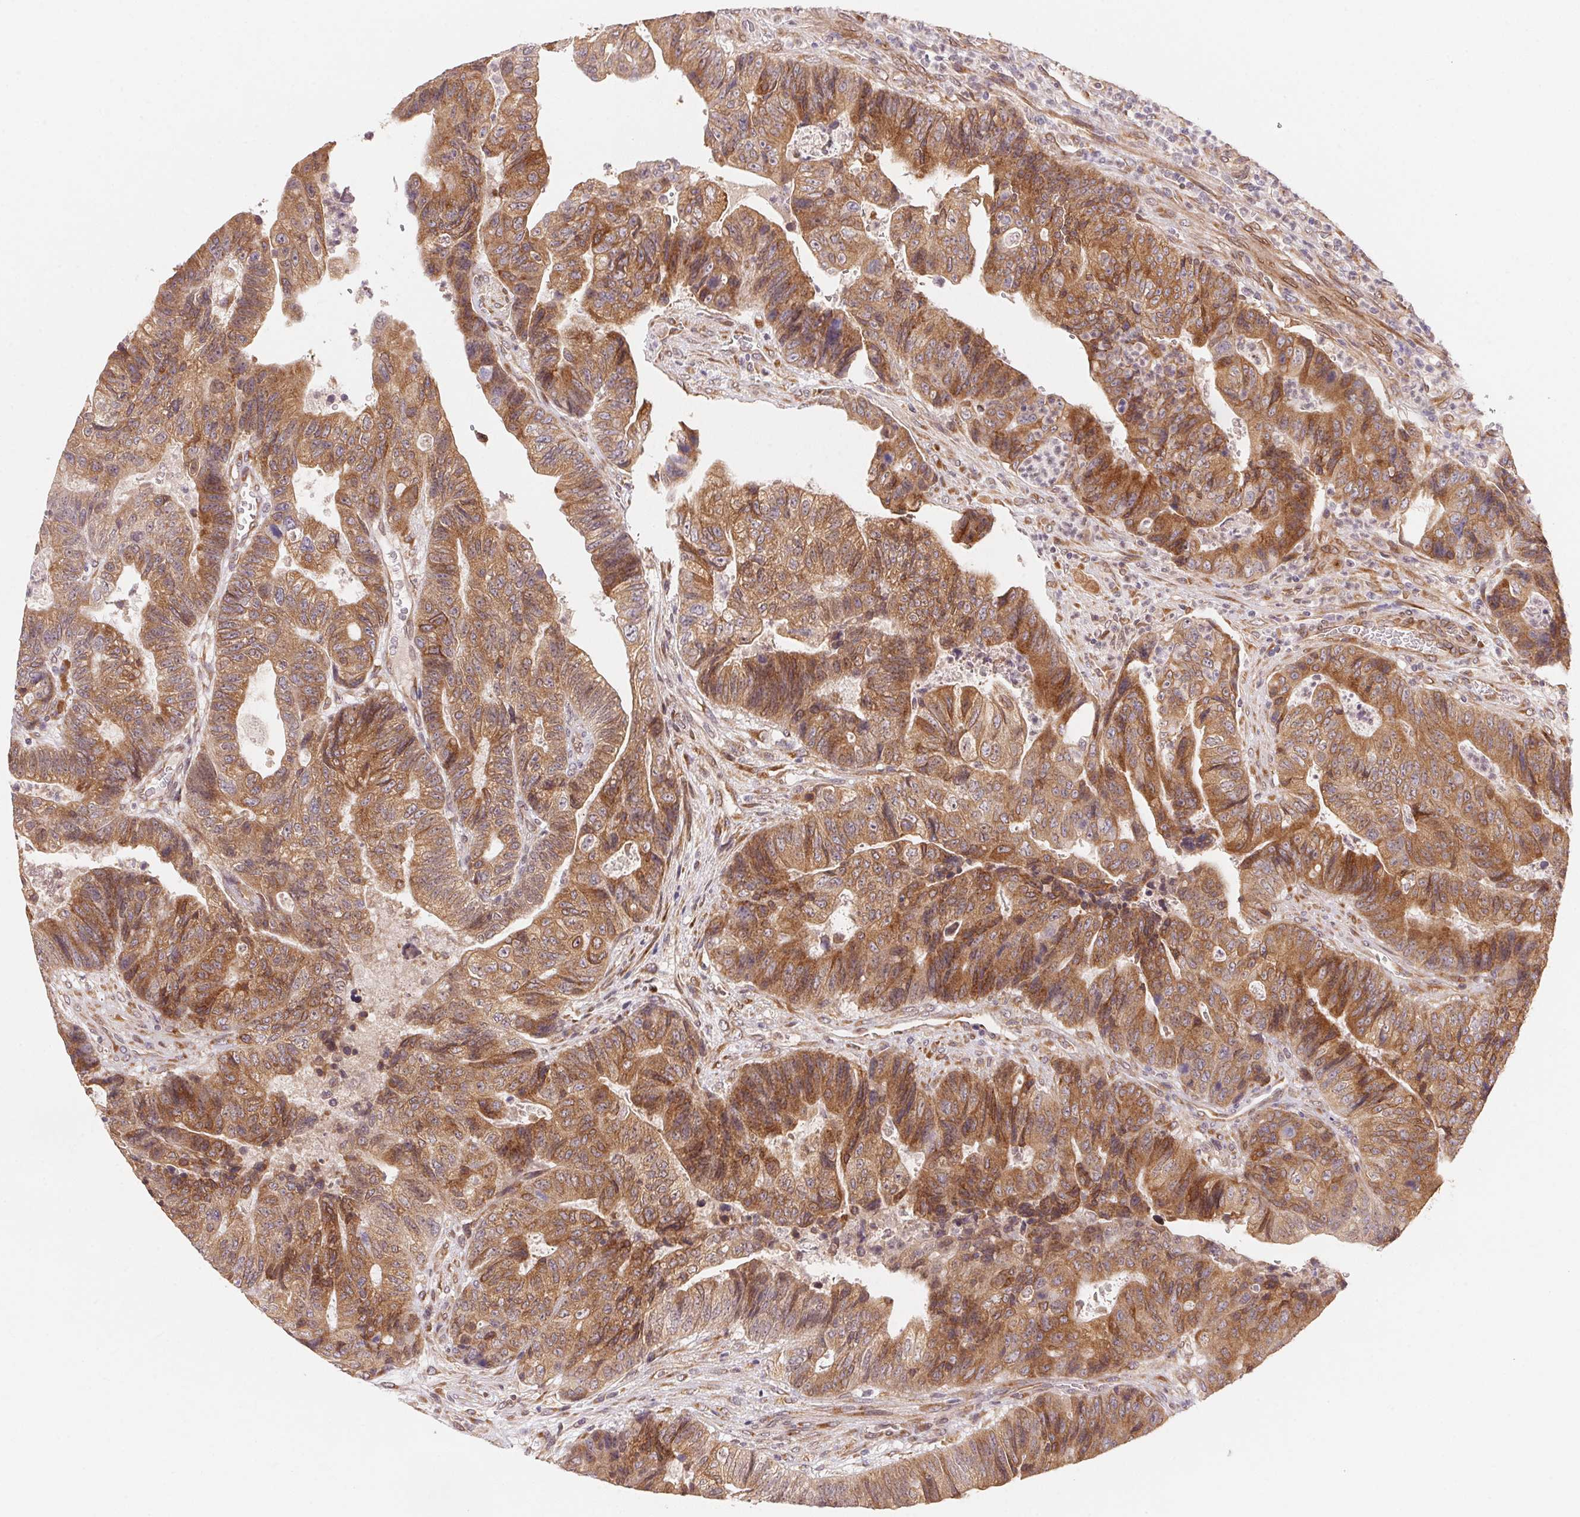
{"staining": {"intensity": "moderate", "quantity": ">75%", "location": "cytoplasmic/membranous"}, "tissue": "colorectal cancer", "cell_type": "Tumor cells", "image_type": "cancer", "snomed": [{"axis": "morphology", "description": "Normal tissue, NOS"}, {"axis": "morphology", "description": "Adenocarcinoma, NOS"}, {"axis": "topography", "description": "Colon"}], "caption": "Moderate cytoplasmic/membranous protein positivity is appreciated in approximately >75% of tumor cells in colorectal cancer. (Stains: DAB in brown, nuclei in blue, Microscopy: brightfield microscopy at high magnification).", "gene": "EI24", "patient": {"sex": "female", "age": 48}}